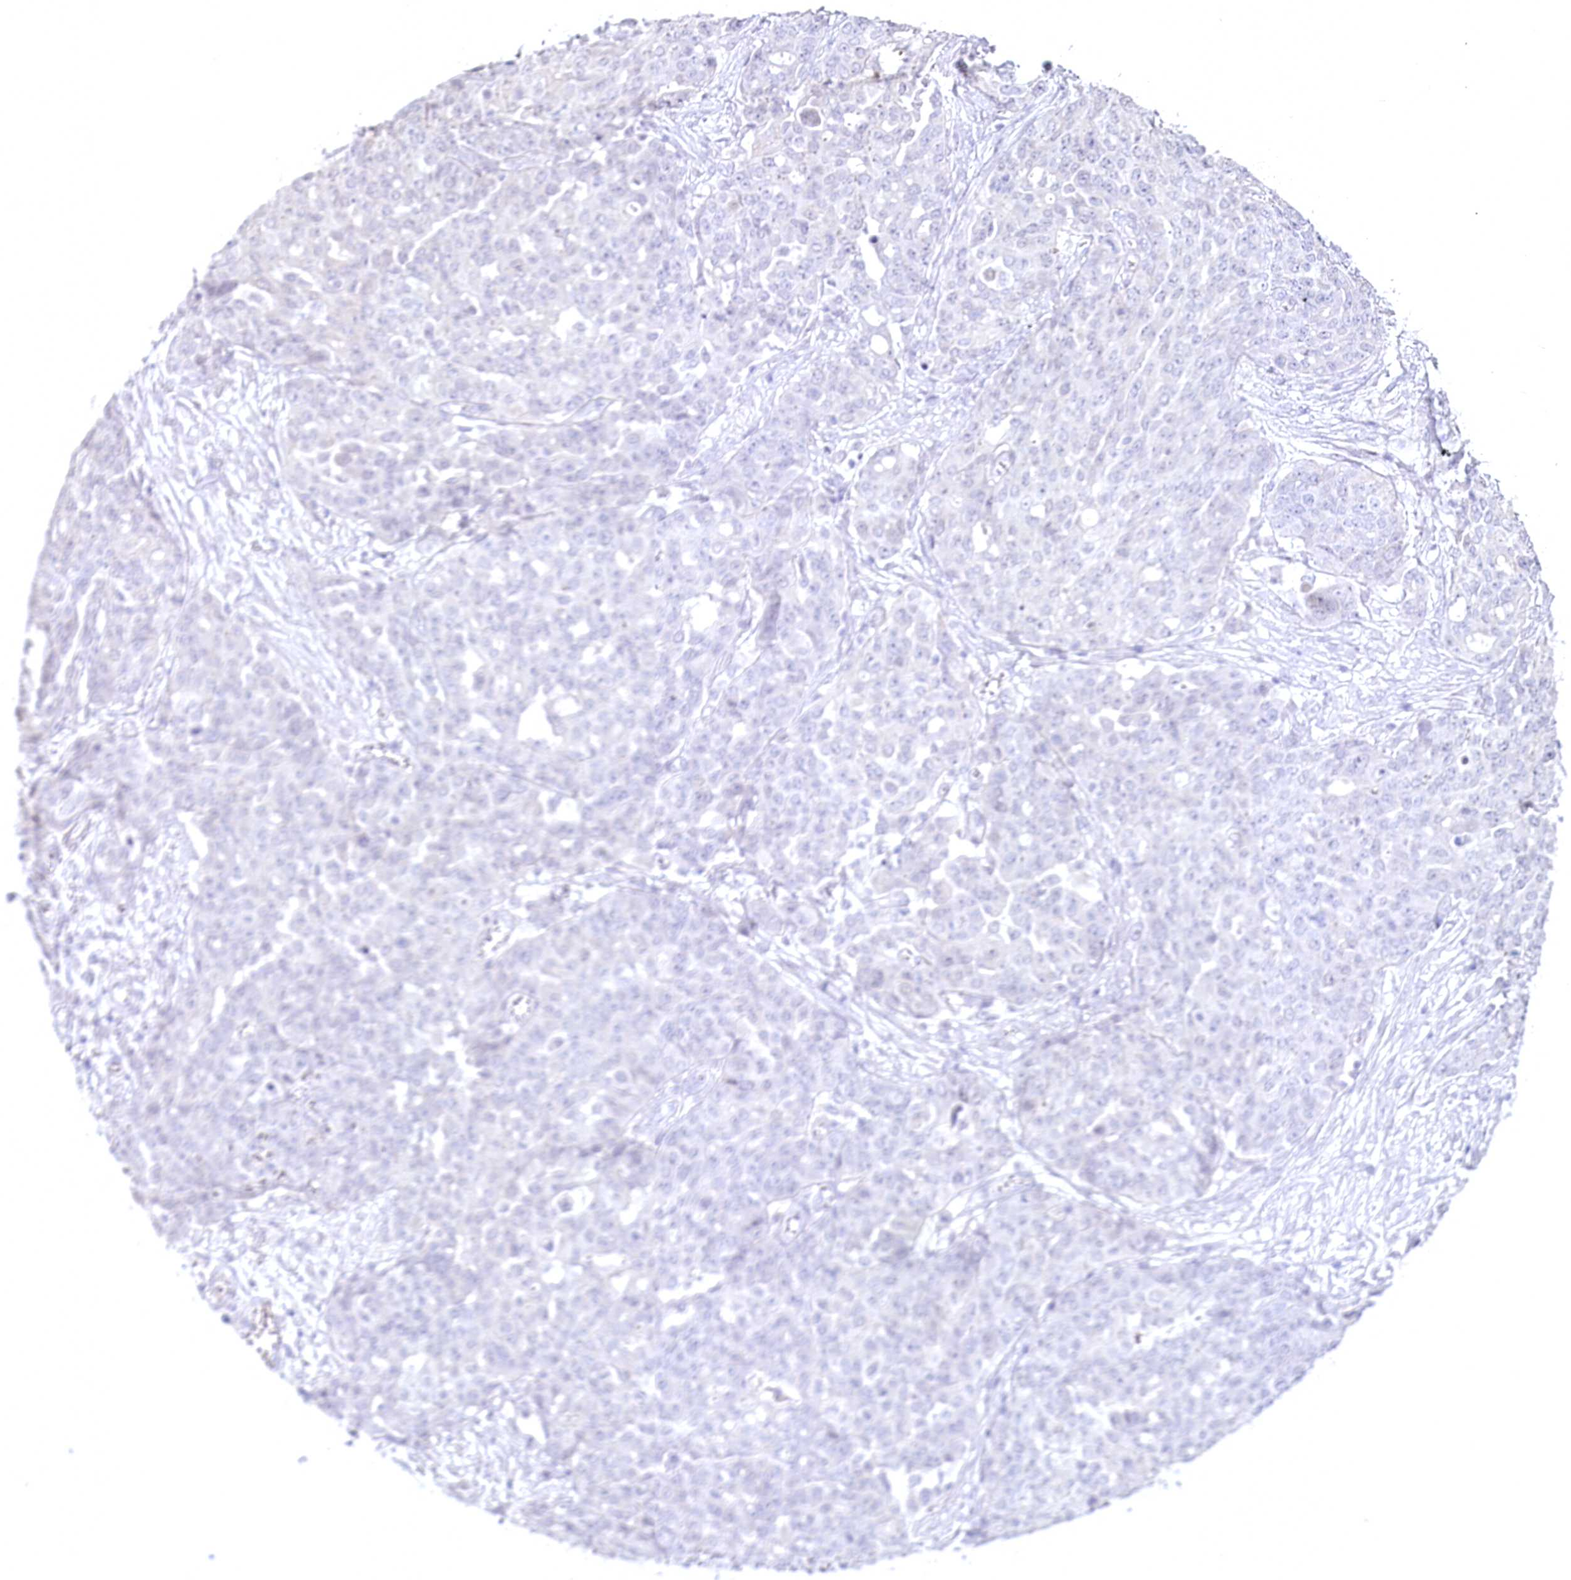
{"staining": {"intensity": "negative", "quantity": "none", "location": "none"}, "tissue": "ovarian cancer", "cell_type": "Tumor cells", "image_type": "cancer", "snomed": [{"axis": "morphology", "description": "Cystadenocarcinoma, serous, NOS"}, {"axis": "topography", "description": "Soft tissue"}, {"axis": "topography", "description": "Ovary"}], "caption": "Immunohistochemical staining of ovarian cancer (serous cystadenocarcinoma) shows no significant staining in tumor cells.", "gene": "USP11", "patient": {"sex": "female", "age": 57}}